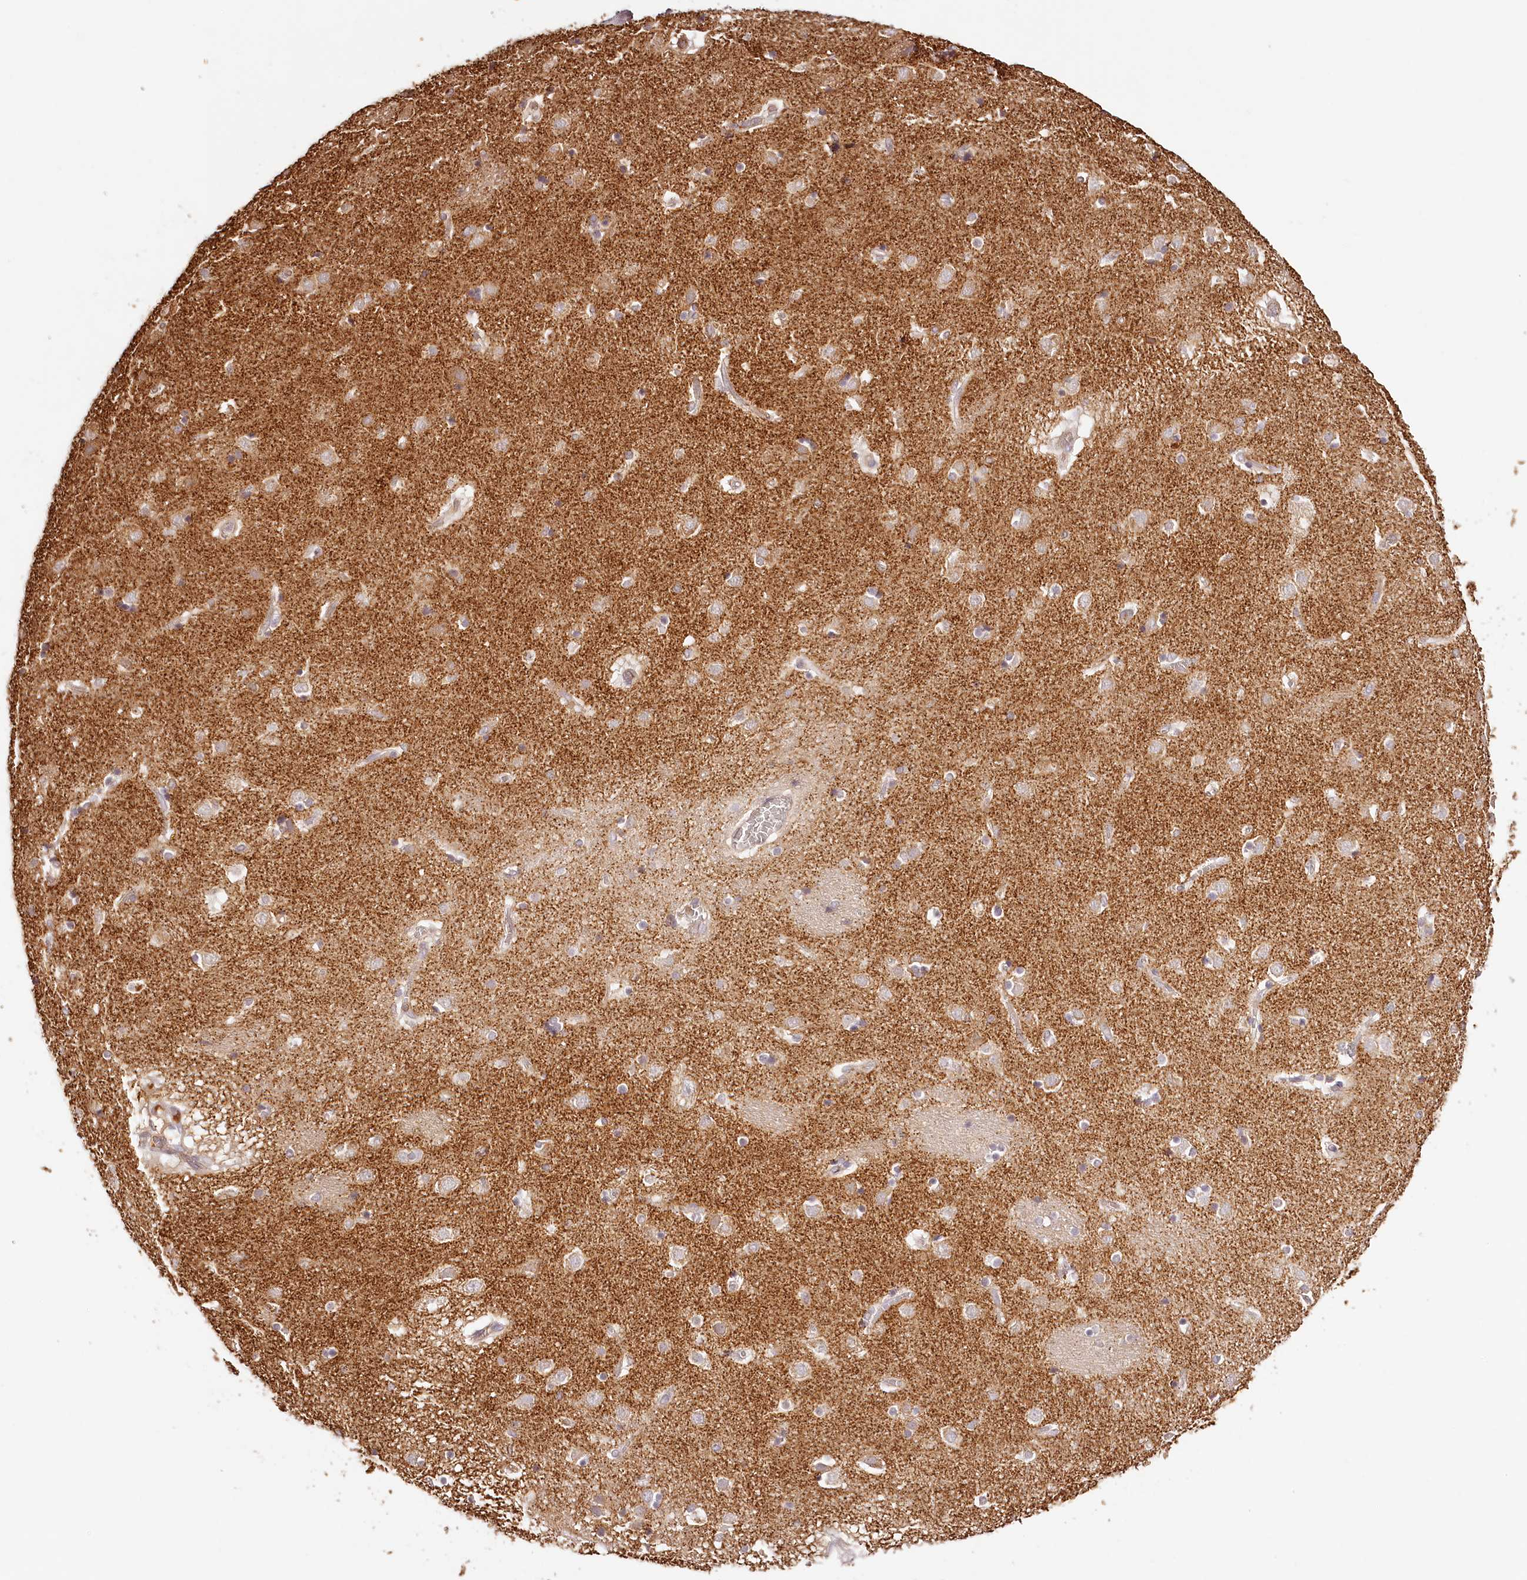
{"staining": {"intensity": "negative", "quantity": "none", "location": "none"}, "tissue": "caudate", "cell_type": "Glial cells", "image_type": "normal", "snomed": [{"axis": "morphology", "description": "Normal tissue, NOS"}, {"axis": "topography", "description": "Lateral ventricle wall"}], "caption": "There is no significant expression in glial cells of caudate. (DAB IHC with hematoxylin counter stain).", "gene": "SYNGR1", "patient": {"sex": "male", "age": 70}}